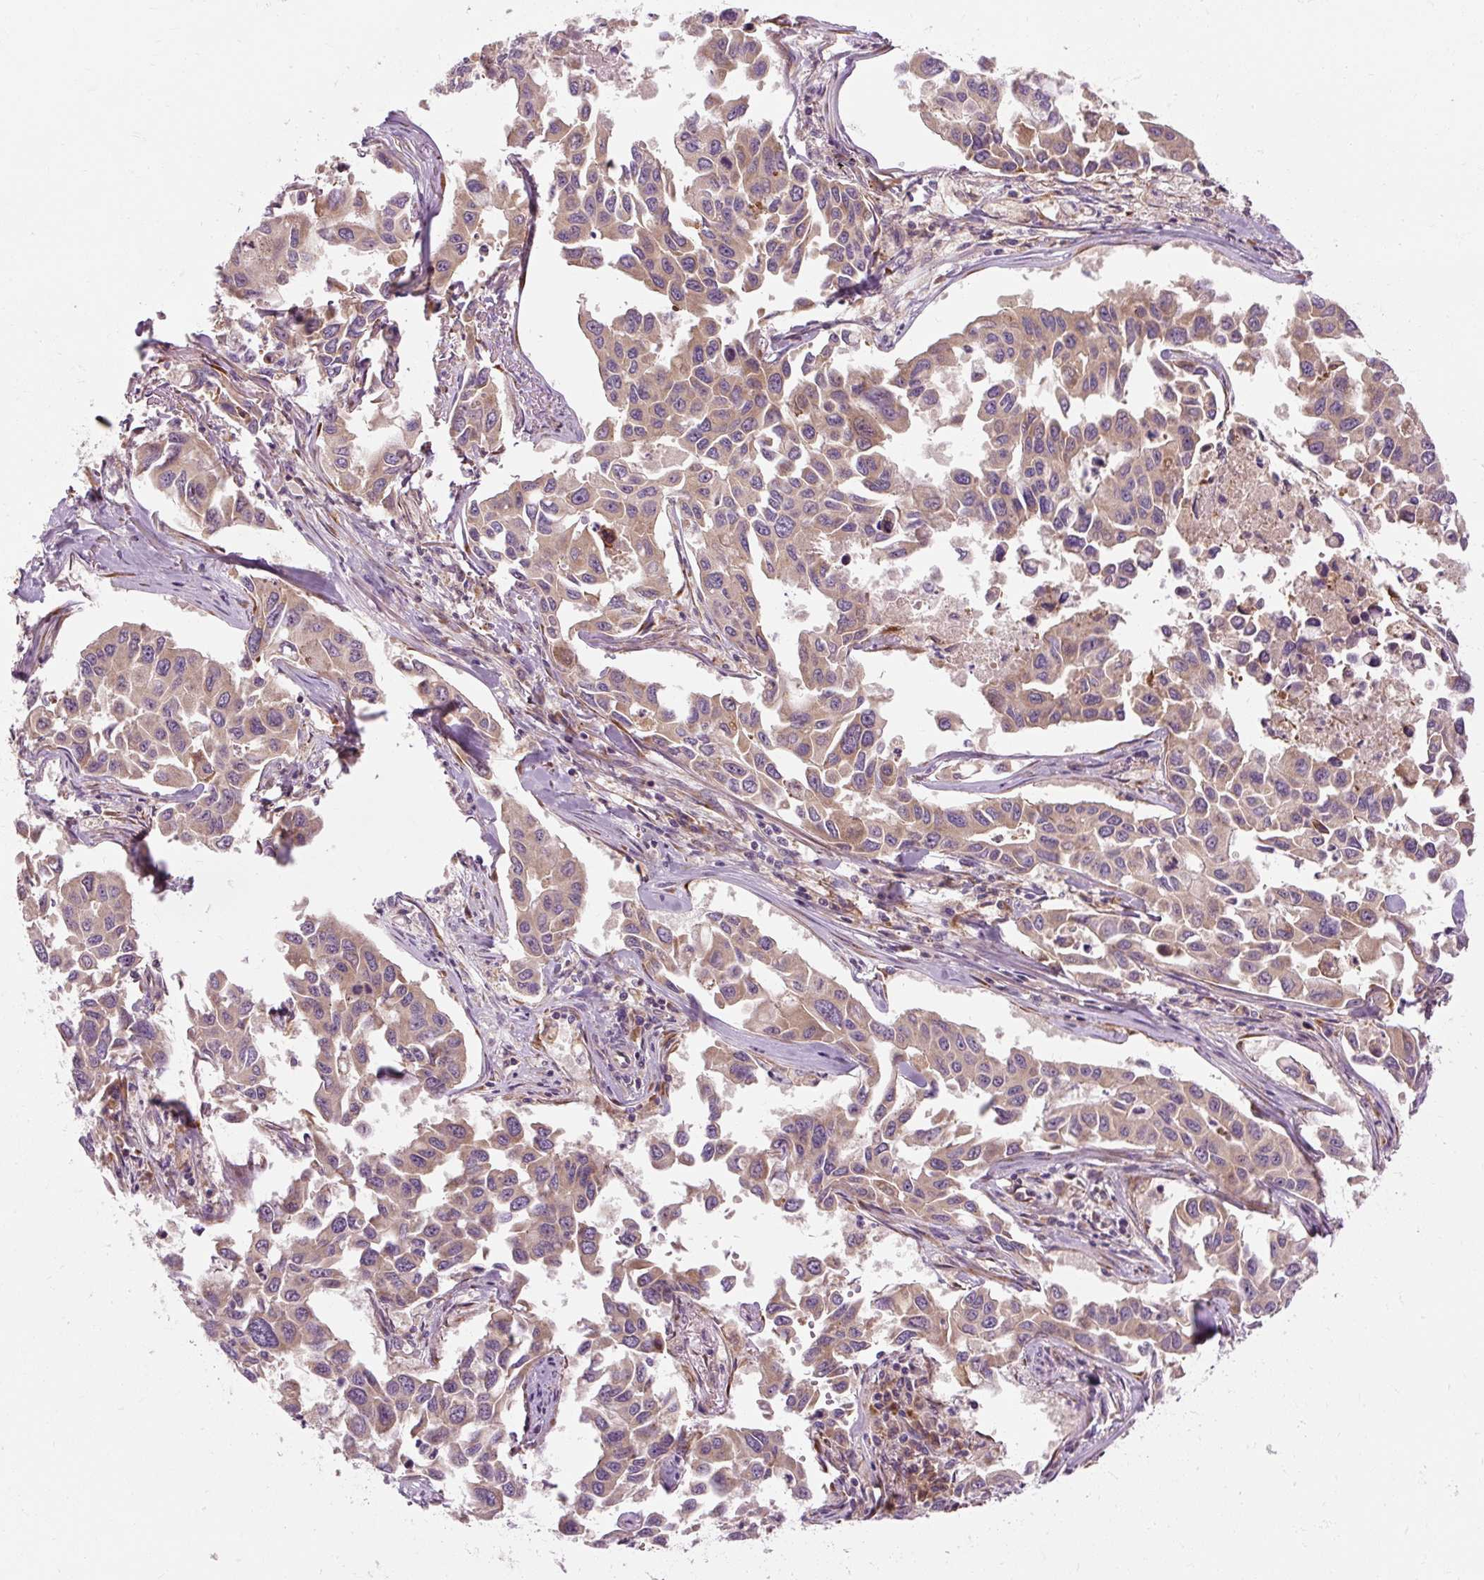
{"staining": {"intensity": "weak", "quantity": "25%-75%", "location": "cytoplasmic/membranous"}, "tissue": "lung cancer", "cell_type": "Tumor cells", "image_type": "cancer", "snomed": [{"axis": "morphology", "description": "Adenocarcinoma, NOS"}, {"axis": "topography", "description": "Lung"}], "caption": "Lung cancer (adenocarcinoma) stained with a brown dye demonstrates weak cytoplasmic/membranous positive positivity in approximately 25%-75% of tumor cells.", "gene": "PRSS48", "patient": {"sex": "male", "age": 64}}